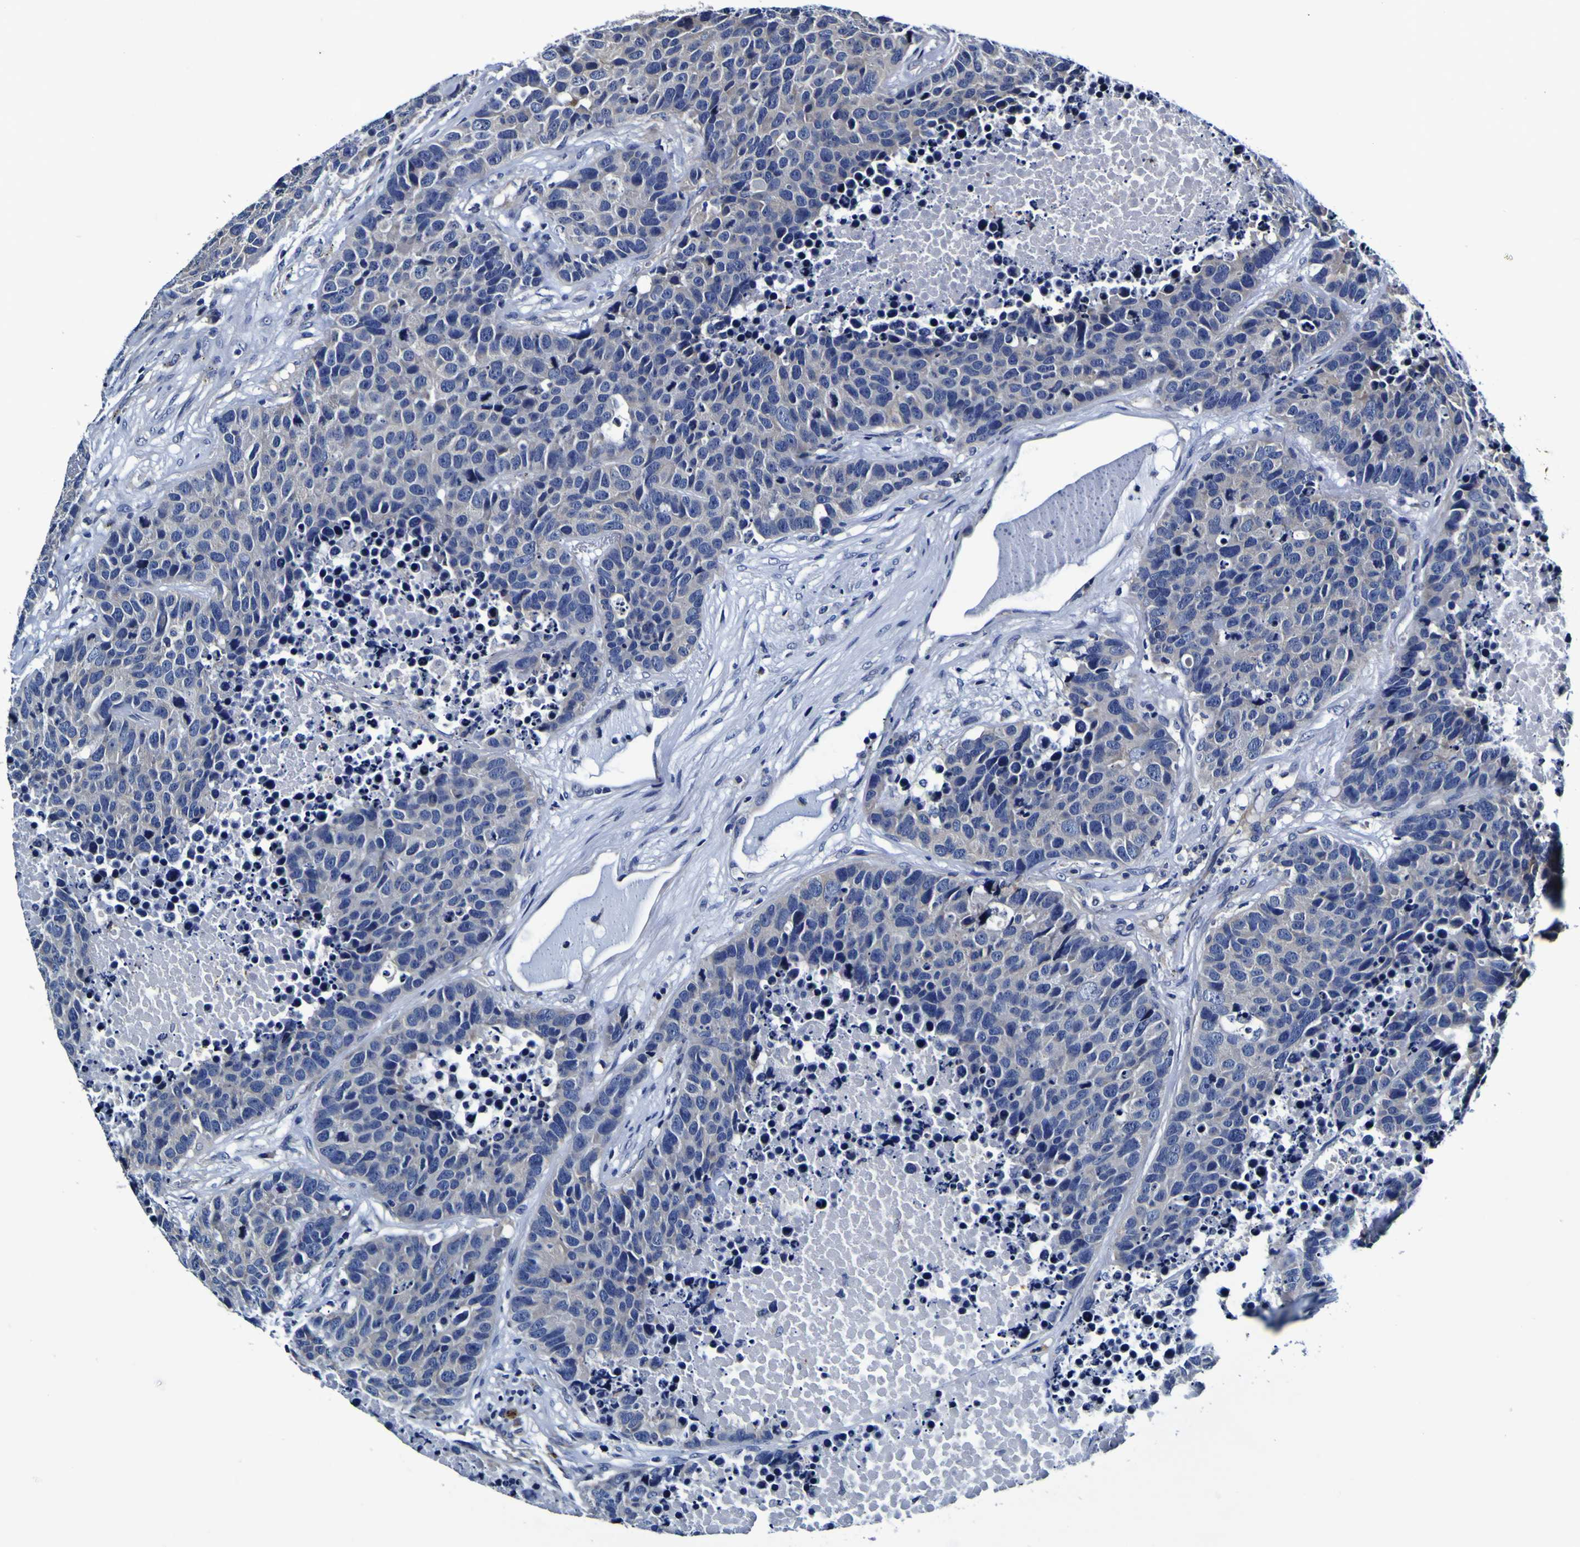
{"staining": {"intensity": "negative", "quantity": "none", "location": "none"}, "tissue": "carcinoid", "cell_type": "Tumor cells", "image_type": "cancer", "snomed": [{"axis": "morphology", "description": "Carcinoid, malignant, NOS"}, {"axis": "topography", "description": "Lung"}], "caption": "Protein analysis of malignant carcinoid displays no significant staining in tumor cells.", "gene": "PANK4", "patient": {"sex": "male", "age": 60}}